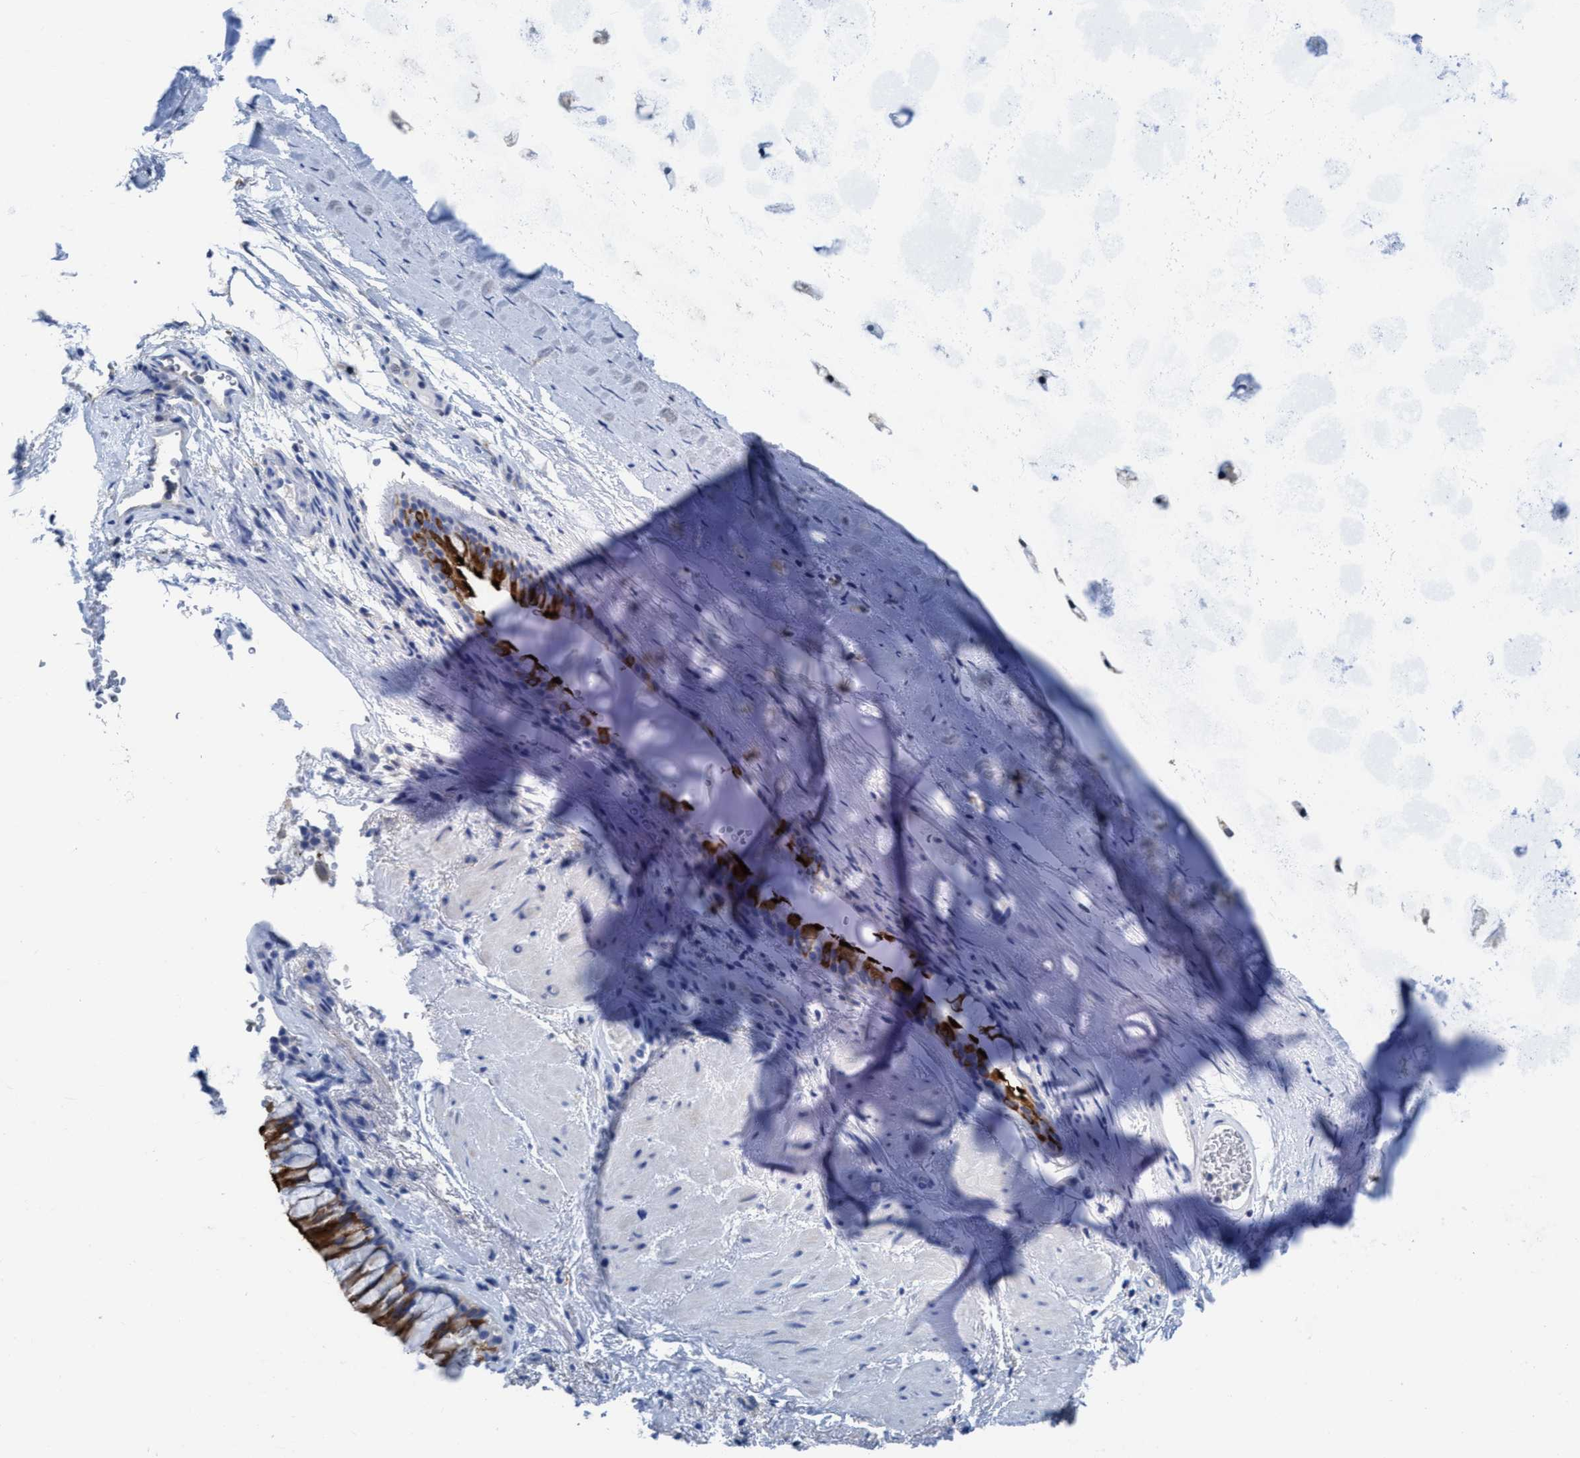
{"staining": {"intensity": "strong", "quantity": ">75%", "location": "cytoplasmic/membranous"}, "tissue": "bronchus", "cell_type": "Respiratory epithelial cells", "image_type": "normal", "snomed": [{"axis": "morphology", "description": "Normal tissue, NOS"}, {"axis": "topography", "description": "Cartilage tissue"}, {"axis": "topography", "description": "Bronchus"}], "caption": "Immunohistochemical staining of benign bronchus reveals high levels of strong cytoplasmic/membranous expression in approximately >75% of respiratory epithelial cells. (DAB (3,3'-diaminobenzidine) IHC with brightfield microscopy, high magnification).", "gene": "DNAI1", "patient": {"sex": "female", "age": 53}}